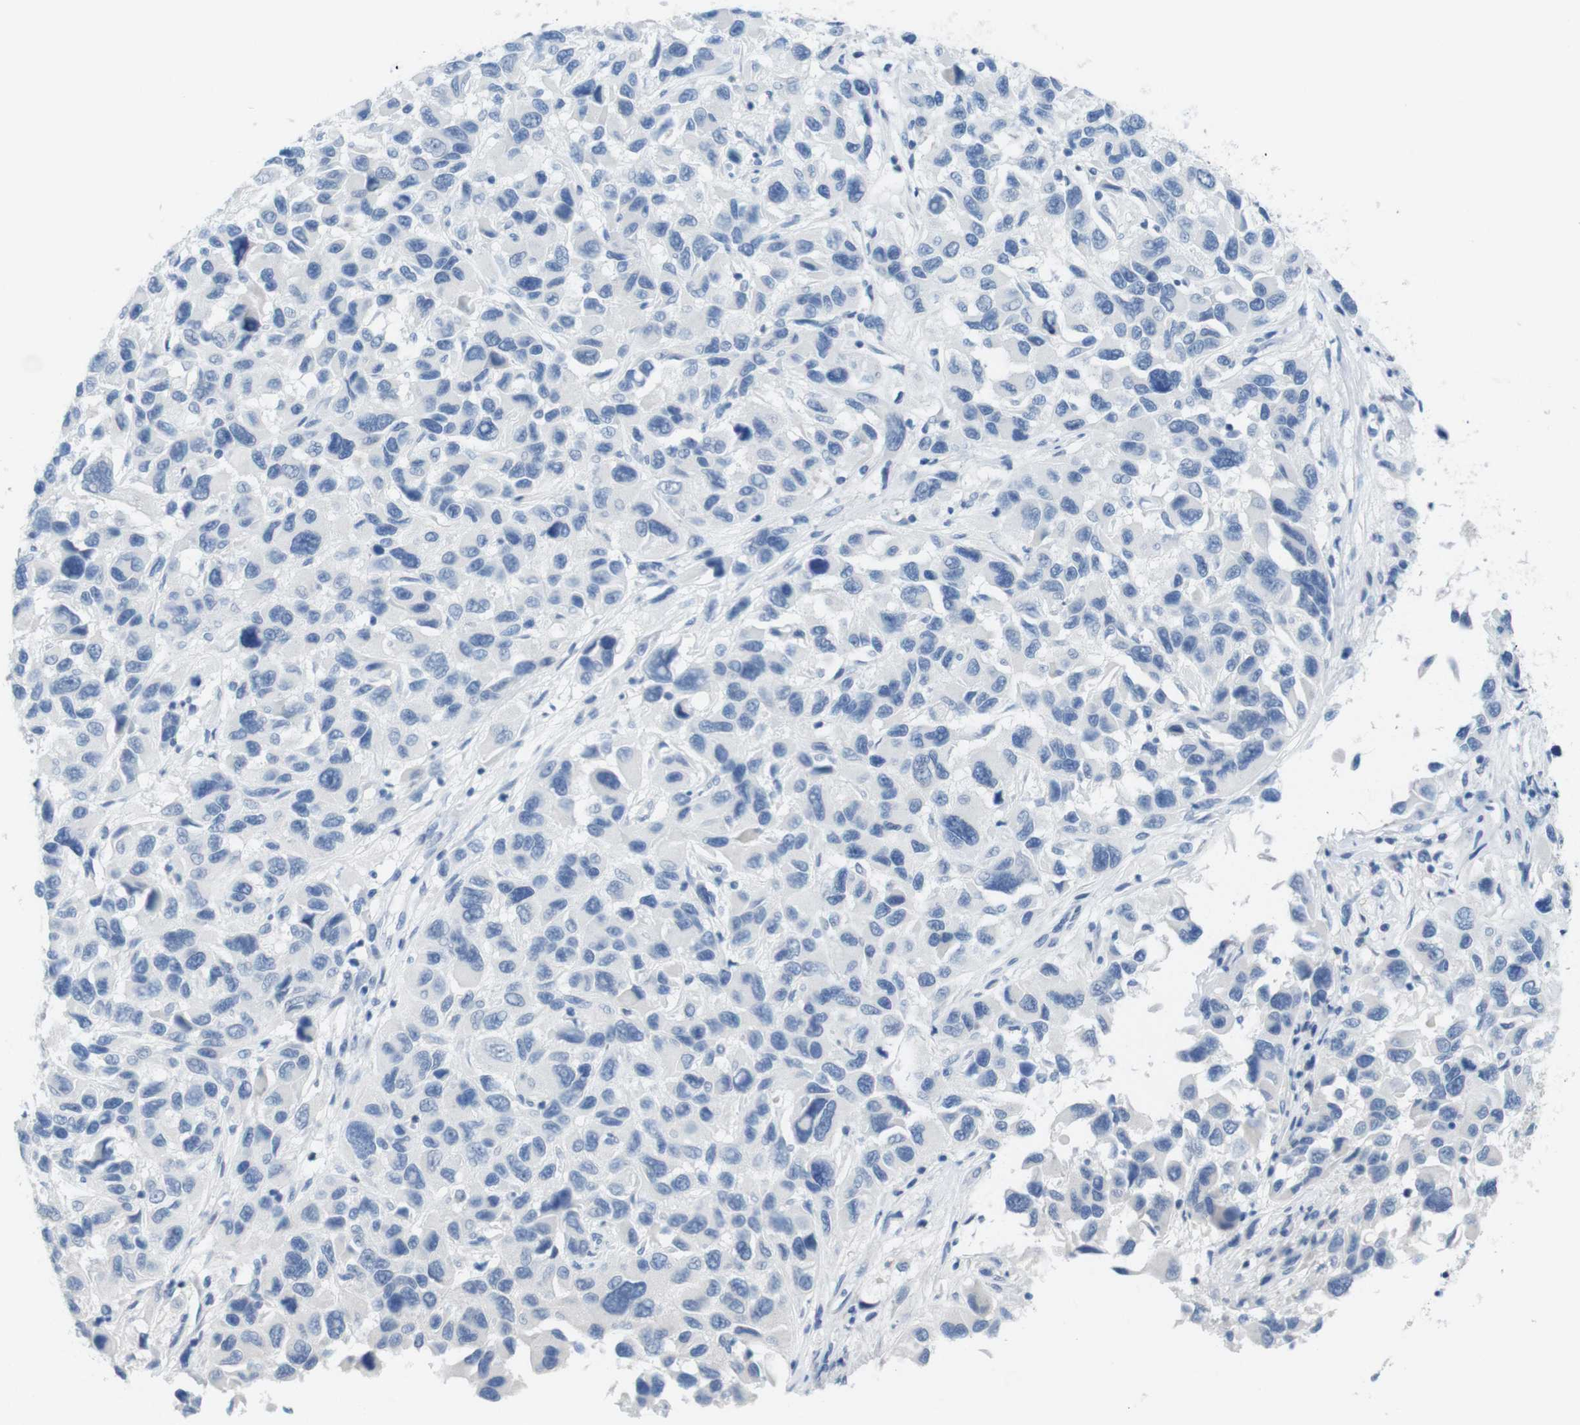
{"staining": {"intensity": "negative", "quantity": "none", "location": "none"}, "tissue": "melanoma", "cell_type": "Tumor cells", "image_type": "cancer", "snomed": [{"axis": "morphology", "description": "Malignant melanoma, NOS"}, {"axis": "topography", "description": "Skin"}], "caption": "This is an immunohistochemistry histopathology image of melanoma. There is no expression in tumor cells.", "gene": "CD5", "patient": {"sex": "male", "age": 53}}